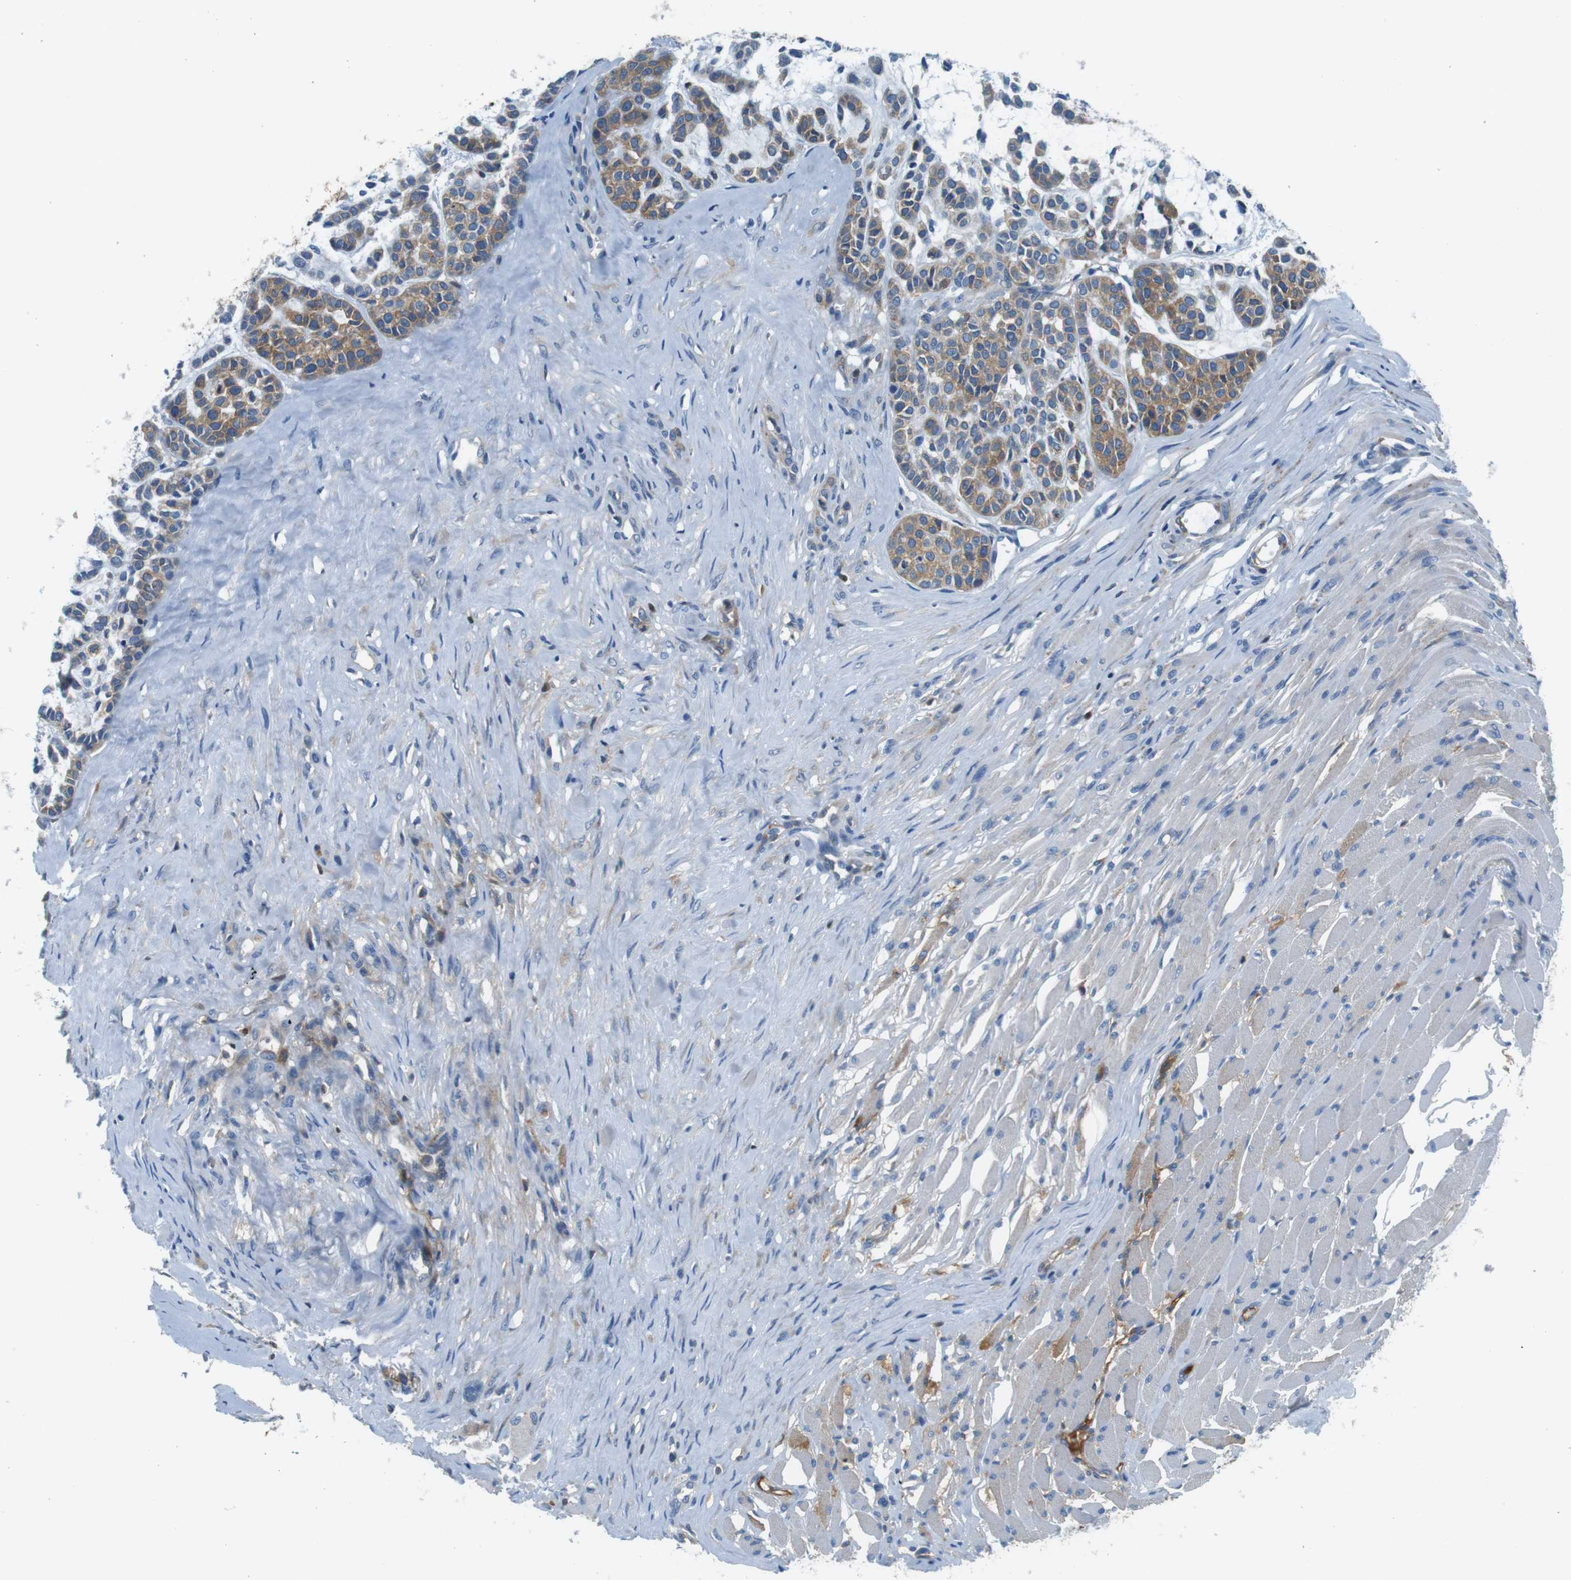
{"staining": {"intensity": "moderate", "quantity": ">75%", "location": "cytoplasmic/membranous"}, "tissue": "head and neck cancer", "cell_type": "Tumor cells", "image_type": "cancer", "snomed": [{"axis": "morphology", "description": "Adenocarcinoma, NOS"}, {"axis": "morphology", "description": "Adenoma, NOS"}, {"axis": "topography", "description": "Head-Neck"}], "caption": "The photomicrograph demonstrates a brown stain indicating the presence of a protein in the cytoplasmic/membranous of tumor cells in head and neck adenocarcinoma.", "gene": "IGHD", "patient": {"sex": "female", "age": 55}}